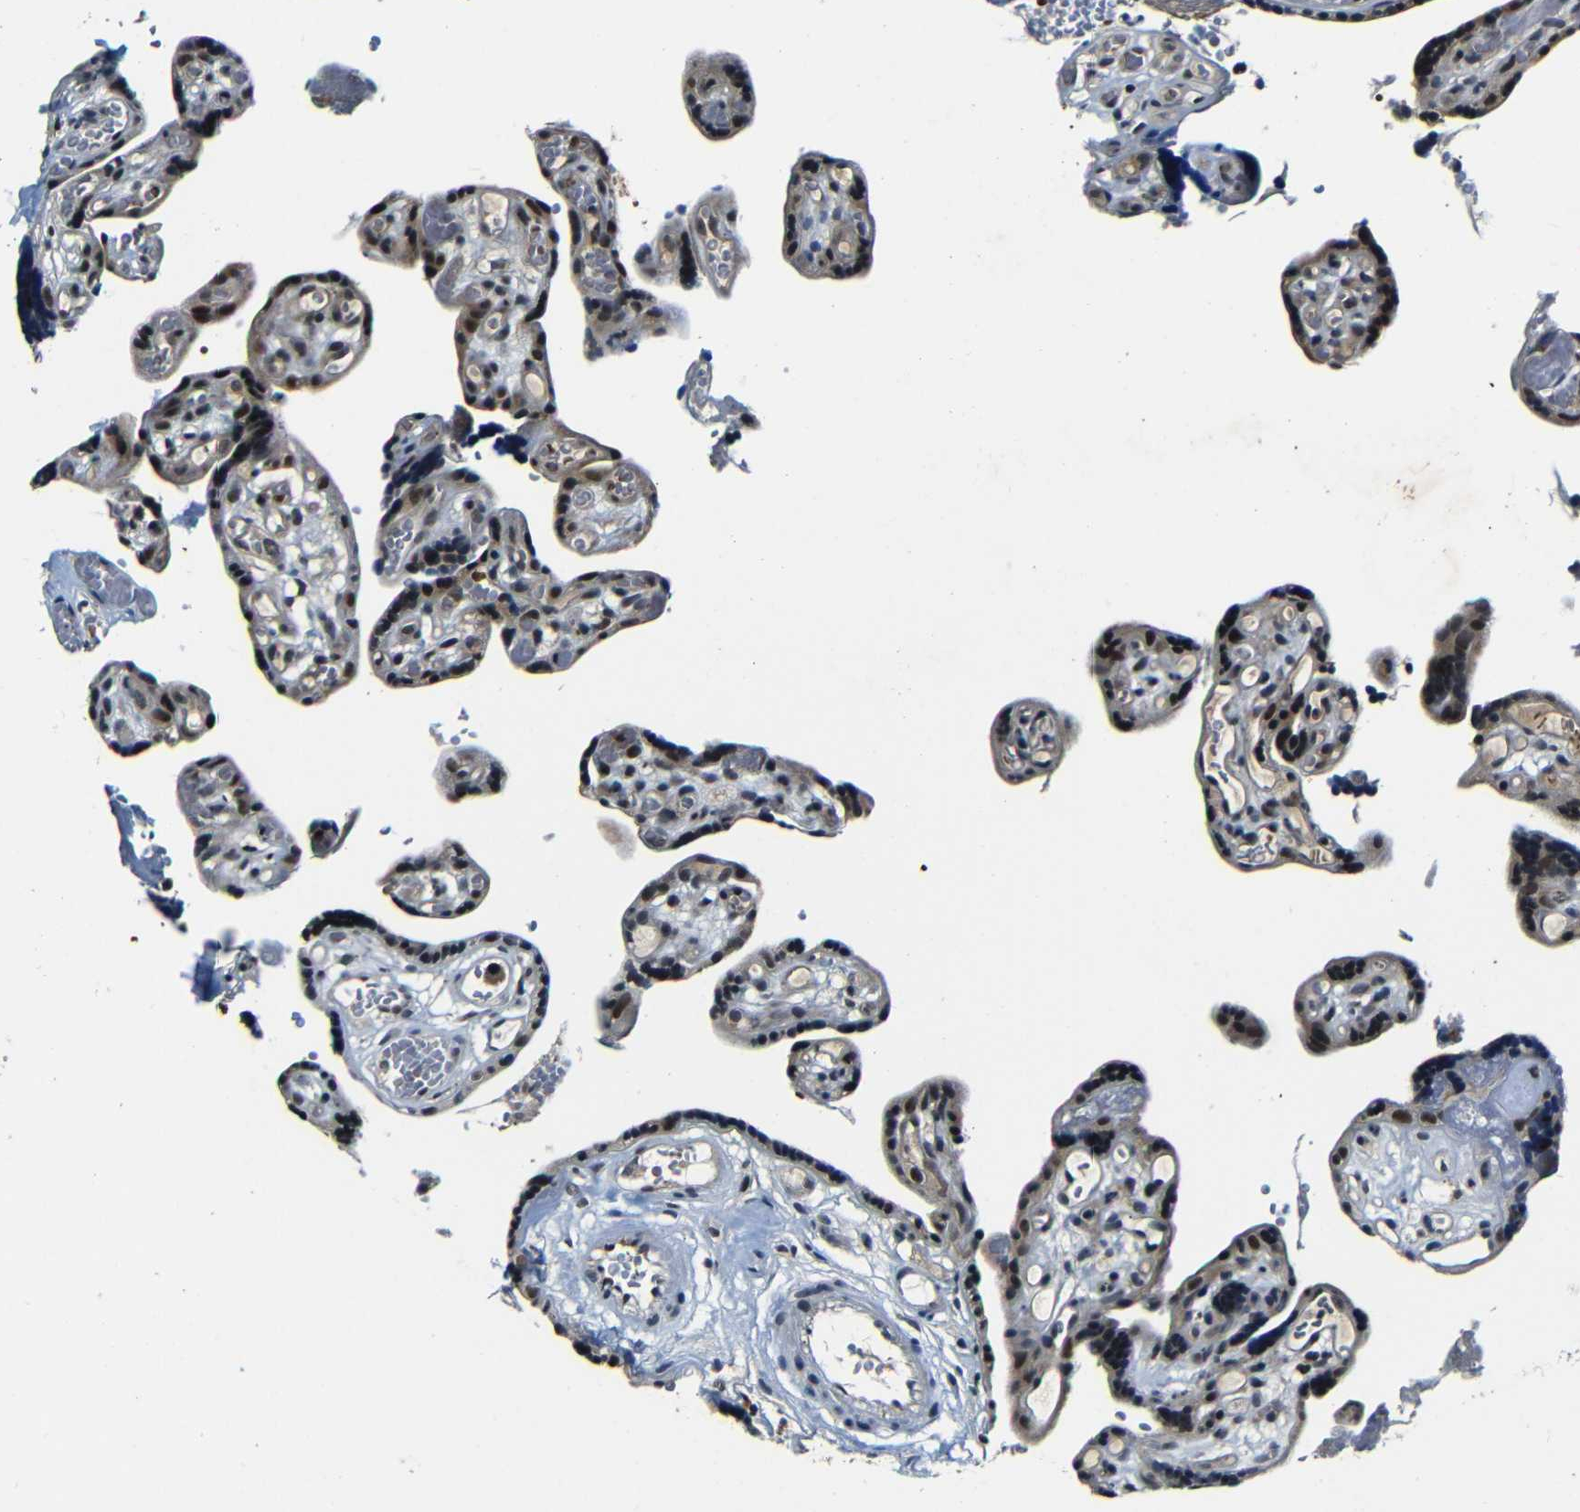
{"staining": {"intensity": "weak", "quantity": ">75%", "location": "cytoplasmic/membranous,nuclear"}, "tissue": "placenta", "cell_type": "Decidual cells", "image_type": "normal", "snomed": [{"axis": "morphology", "description": "Normal tissue, NOS"}, {"axis": "topography", "description": "Placenta"}], "caption": "Protein staining by immunohistochemistry demonstrates weak cytoplasmic/membranous,nuclear positivity in about >75% of decidual cells in unremarkable placenta.", "gene": "FOXD4L1", "patient": {"sex": "female", "age": 30}}